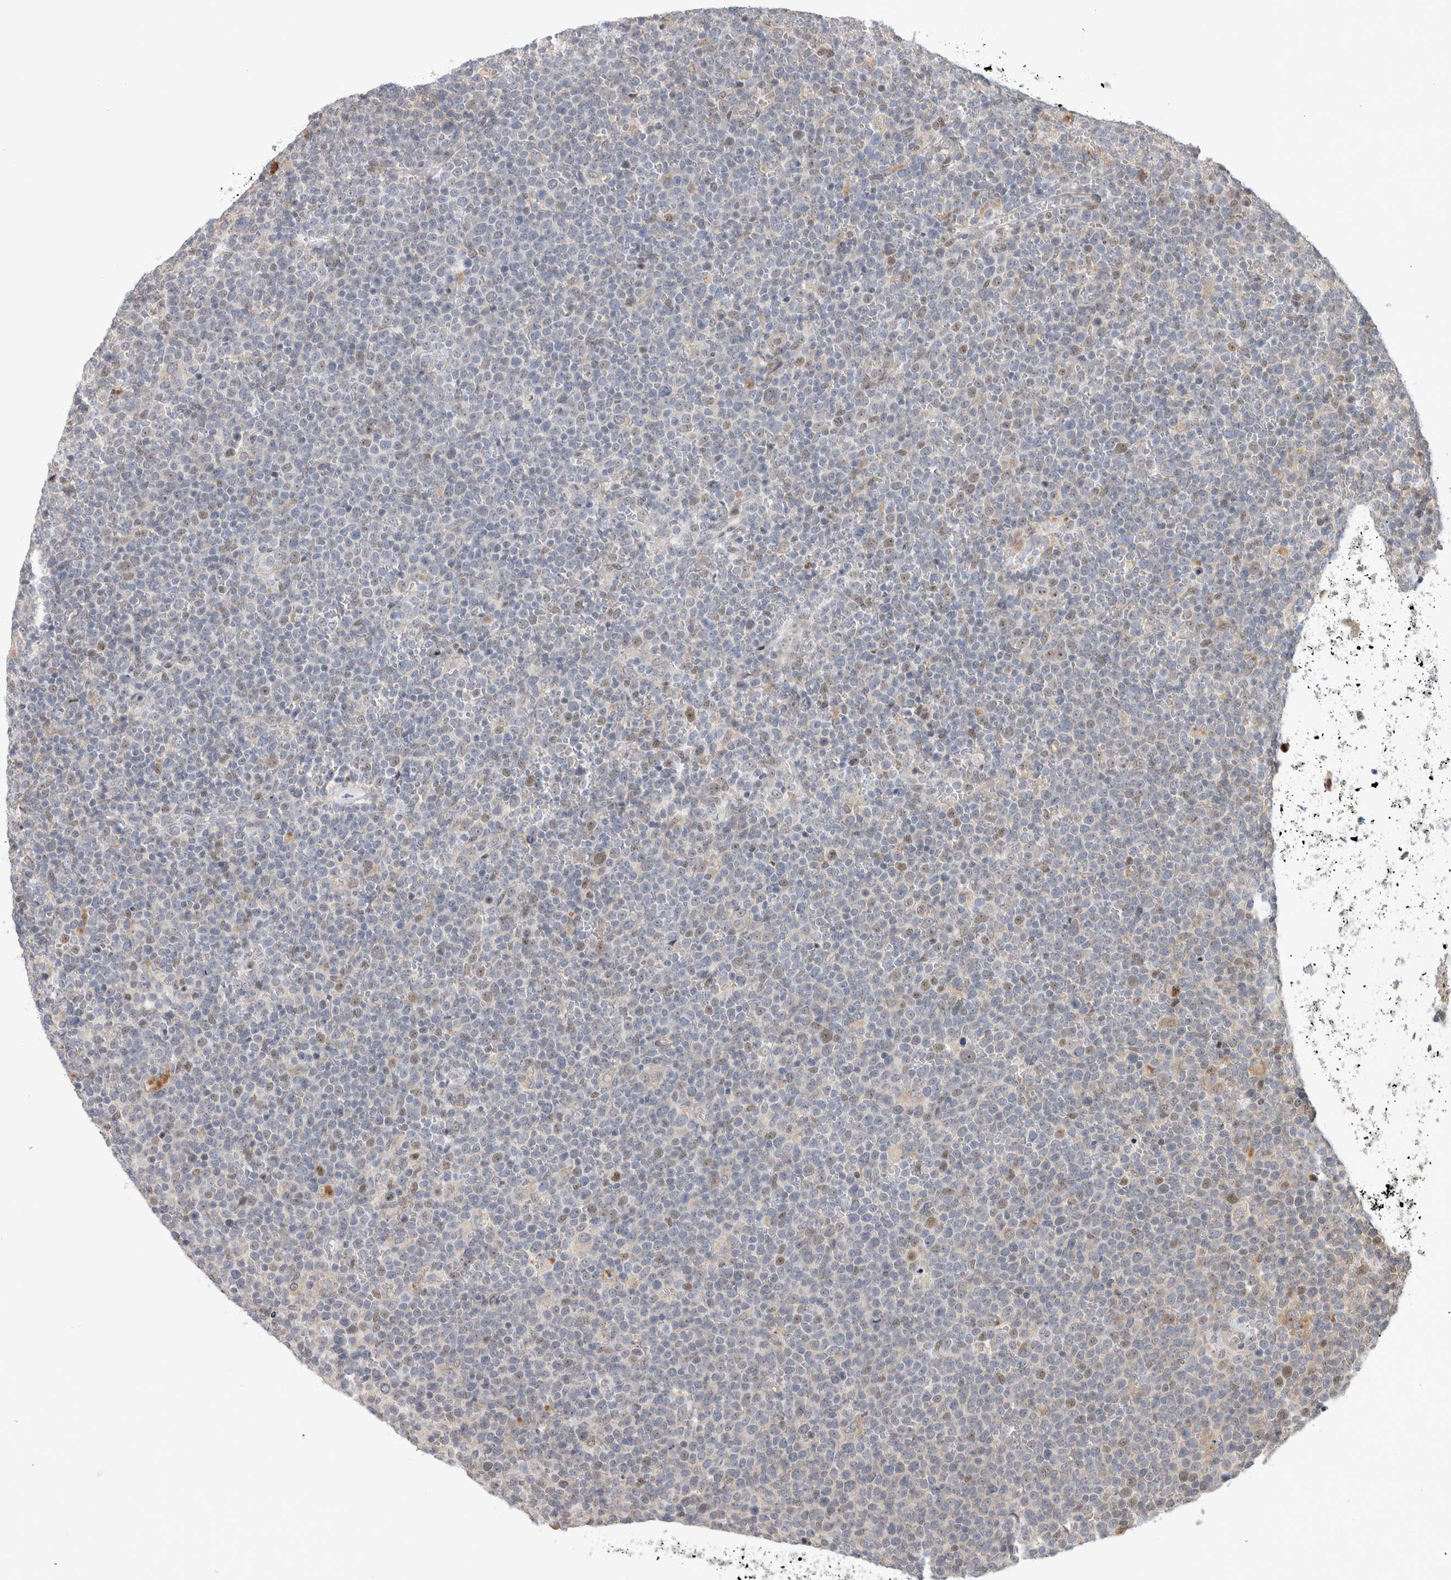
{"staining": {"intensity": "moderate", "quantity": "<25%", "location": "nuclear"}, "tissue": "lymphoma", "cell_type": "Tumor cells", "image_type": "cancer", "snomed": [{"axis": "morphology", "description": "Malignant lymphoma, non-Hodgkin's type, High grade"}, {"axis": "topography", "description": "Lymph node"}], "caption": "Tumor cells show low levels of moderate nuclear positivity in about <25% of cells in human malignant lymphoma, non-Hodgkin's type (high-grade).", "gene": "NAB2", "patient": {"sex": "male", "age": 61}}